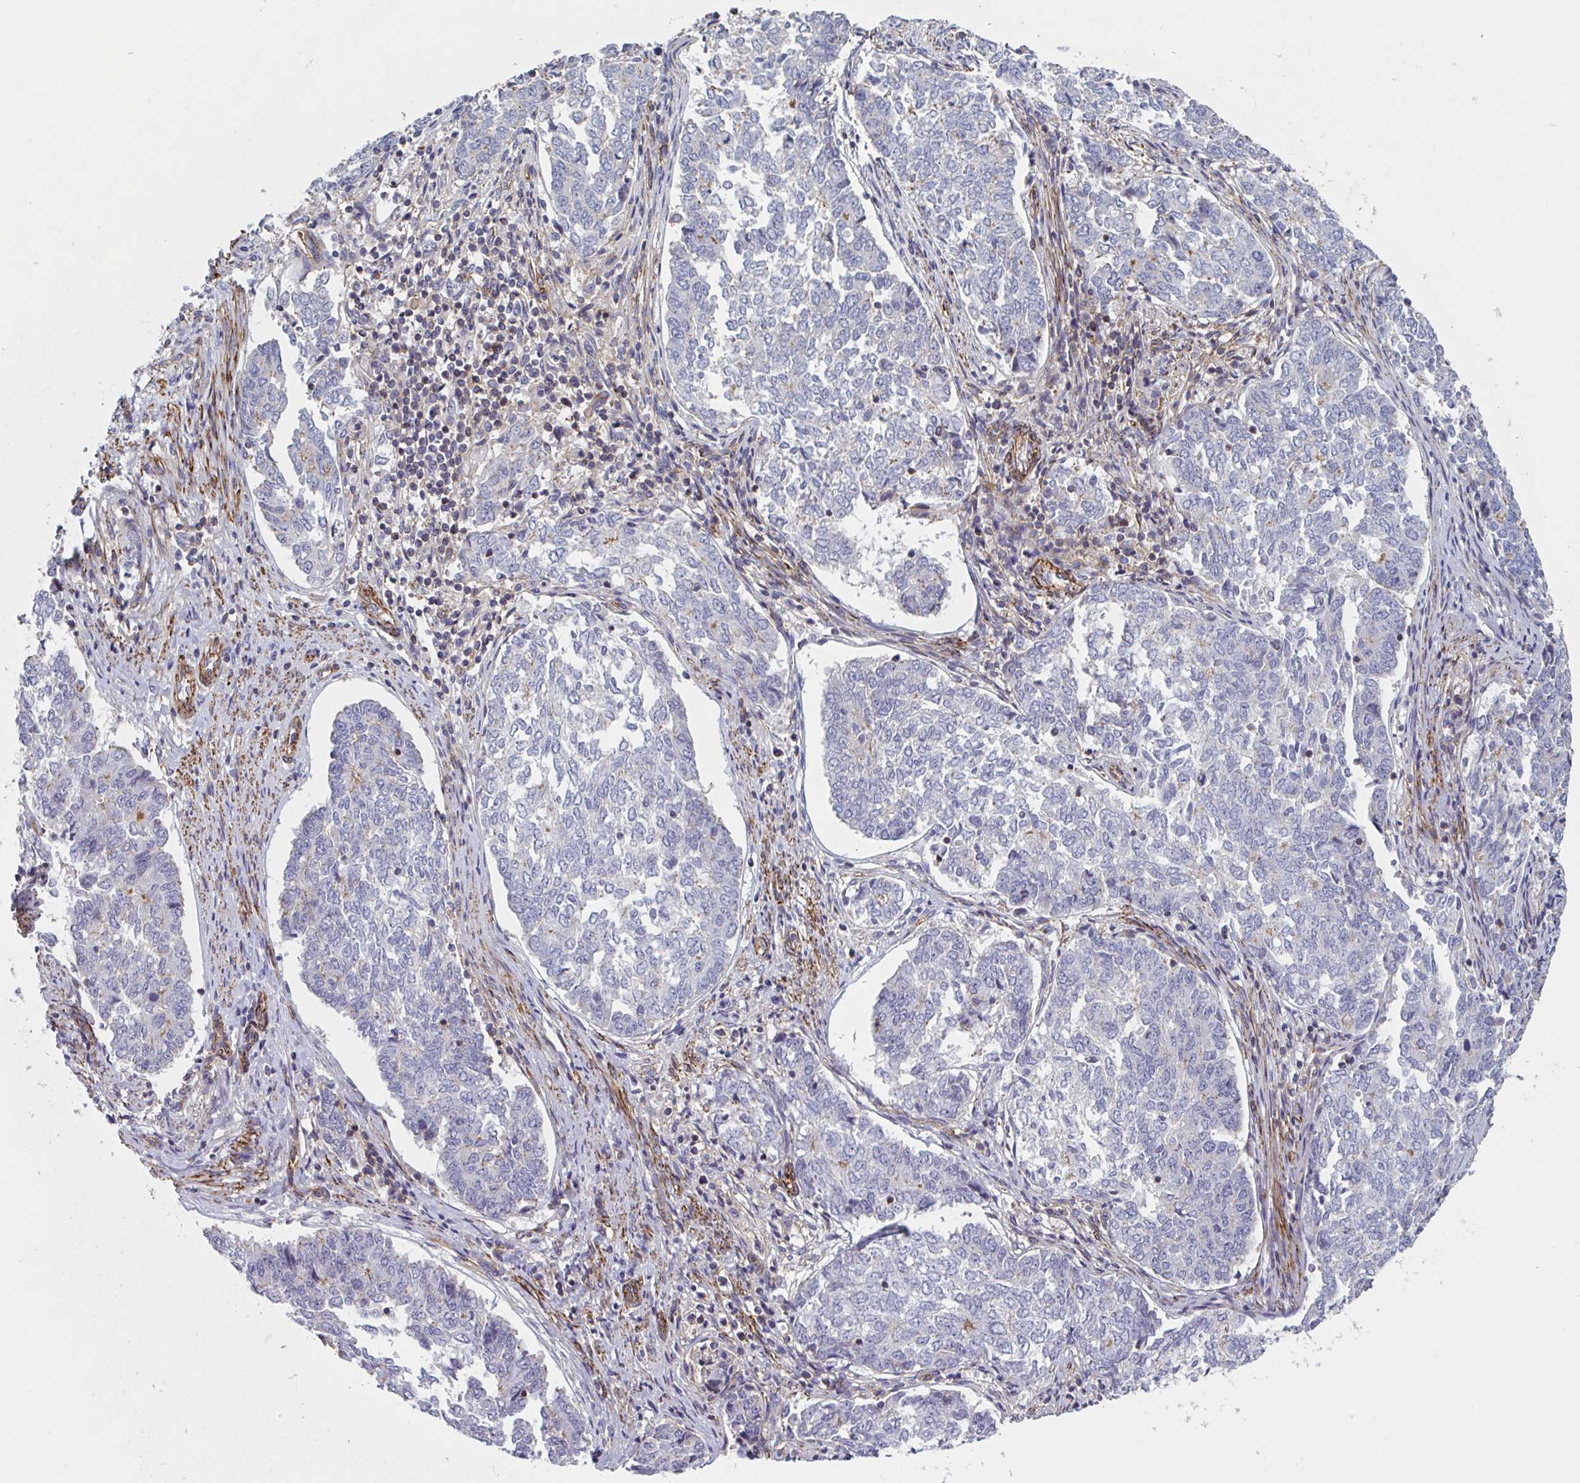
{"staining": {"intensity": "negative", "quantity": "none", "location": "none"}, "tissue": "endometrial cancer", "cell_type": "Tumor cells", "image_type": "cancer", "snomed": [{"axis": "morphology", "description": "Adenocarcinoma, NOS"}, {"axis": "topography", "description": "Endometrium"}], "caption": "Immunohistochemistry photomicrograph of adenocarcinoma (endometrial) stained for a protein (brown), which shows no expression in tumor cells.", "gene": "SHISA7", "patient": {"sex": "female", "age": 80}}